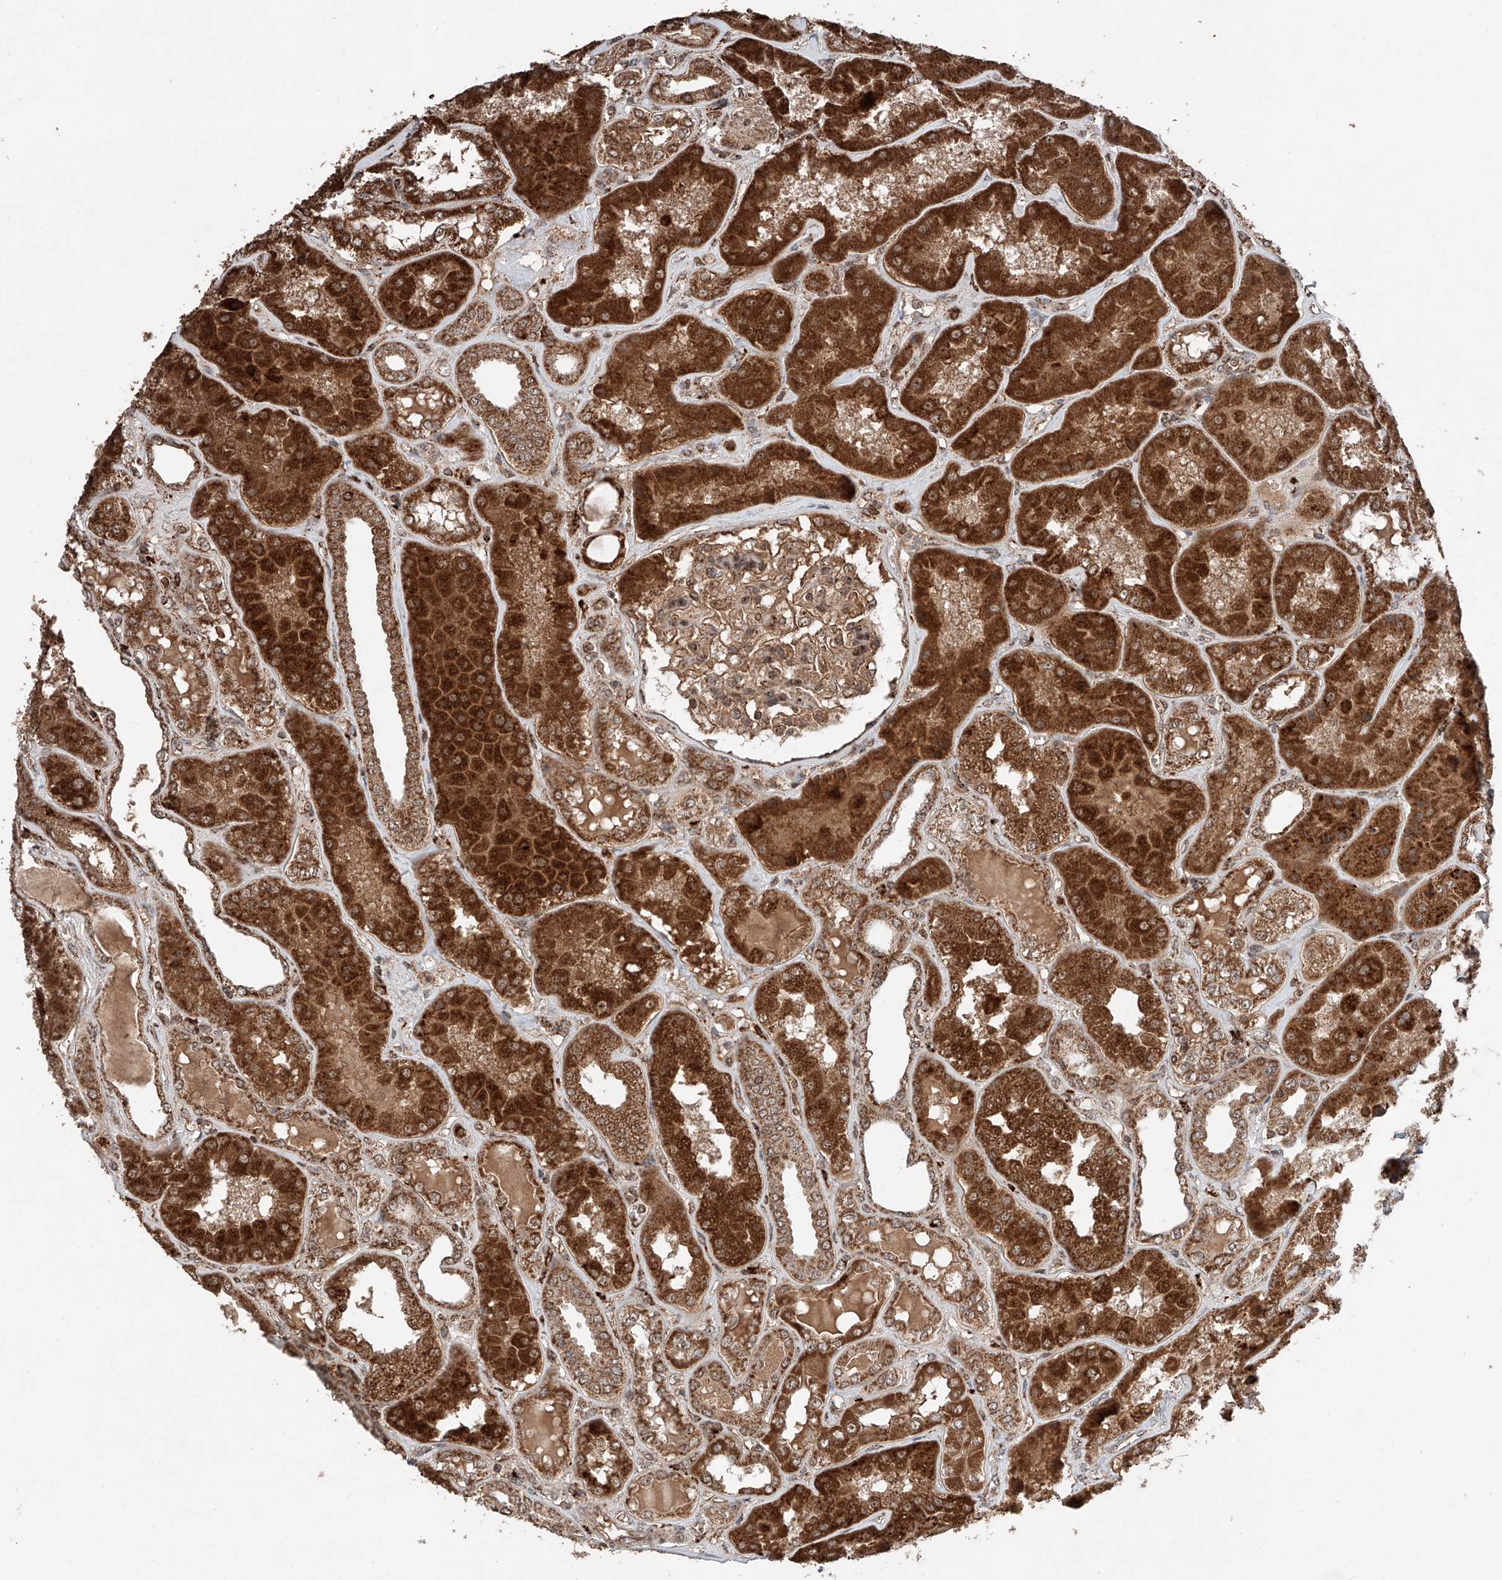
{"staining": {"intensity": "moderate", "quantity": ">75%", "location": "cytoplasmic/membranous,nuclear"}, "tissue": "kidney", "cell_type": "Cells in glomeruli", "image_type": "normal", "snomed": [{"axis": "morphology", "description": "Normal tissue, NOS"}, {"axis": "topography", "description": "Kidney"}], "caption": "Kidney was stained to show a protein in brown. There is medium levels of moderate cytoplasmic/membranous,nuclear positivity in about >75% of cells in glomeruli. (Stains: DAB (3,3'-diaminobenzidine) in brown, nuclei in blue, Microscopy: brightfield microscopy at high magnification).", "gene": "ZSCAN29", "patient": {"sex": "female", "age": 56}}